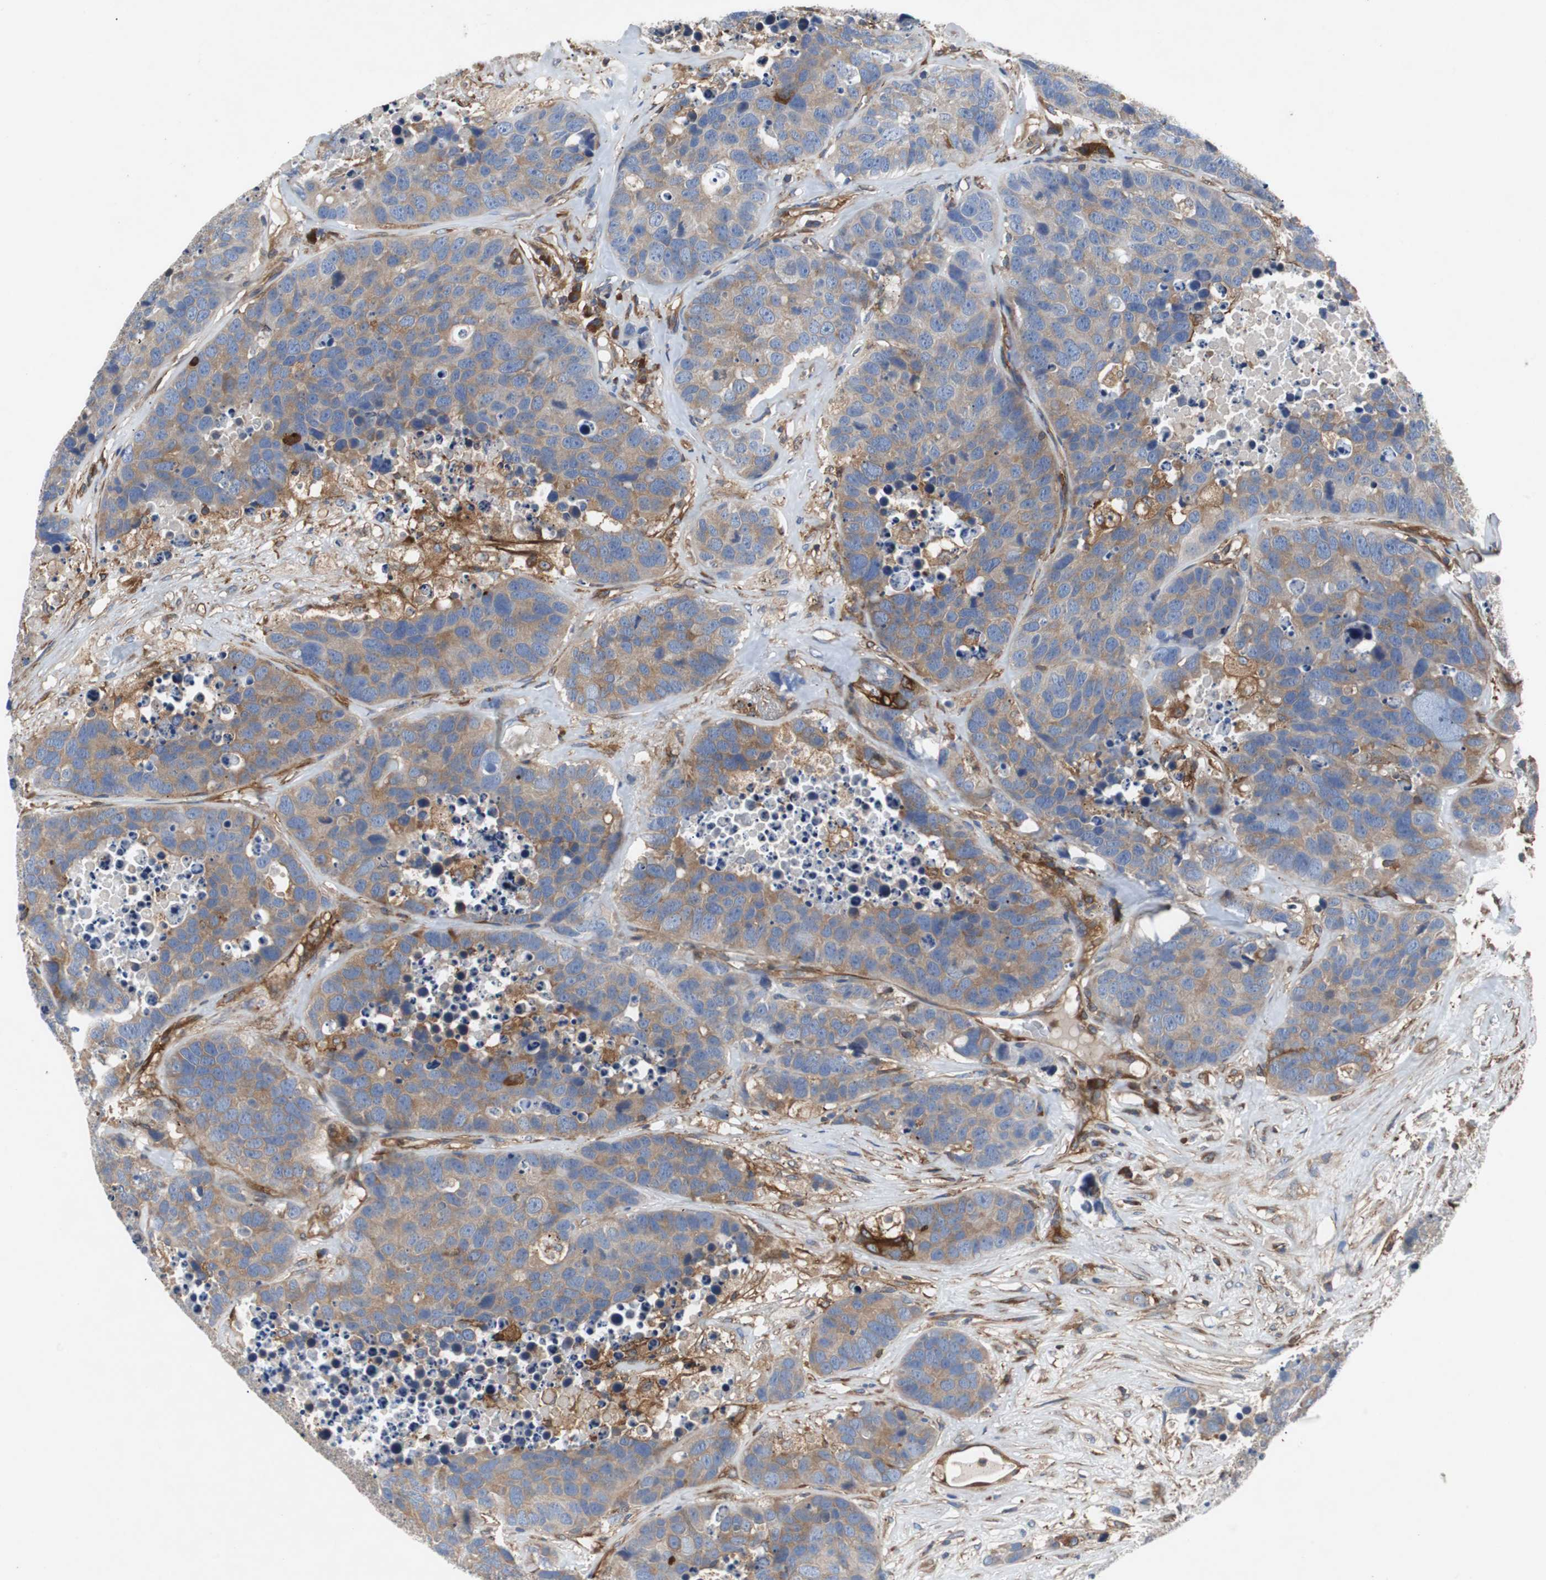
{"staining": {"intensity": "moderate", "quantity": ">75%", "location": "cytoplasmic/membranous"}, "tissue": "carcinoid", "cell_type": "Tumor cells", "image_type": "cancer", "snomed": [{"axis": "morphology", "description": "Carcinoid, malignant, NOS"}, {"axis": "topography", "description": "Lung"}], "caption": "IHC of human malignant carcinoid demonstrates medium levels of moderate cytoplasmic/membranous expression in about >75% of tumor cells. (Brightfield microscopy of DAB IHC at high magnification).", "gene": "GYS1", "patient": {"sex": "male", "age": 60}}